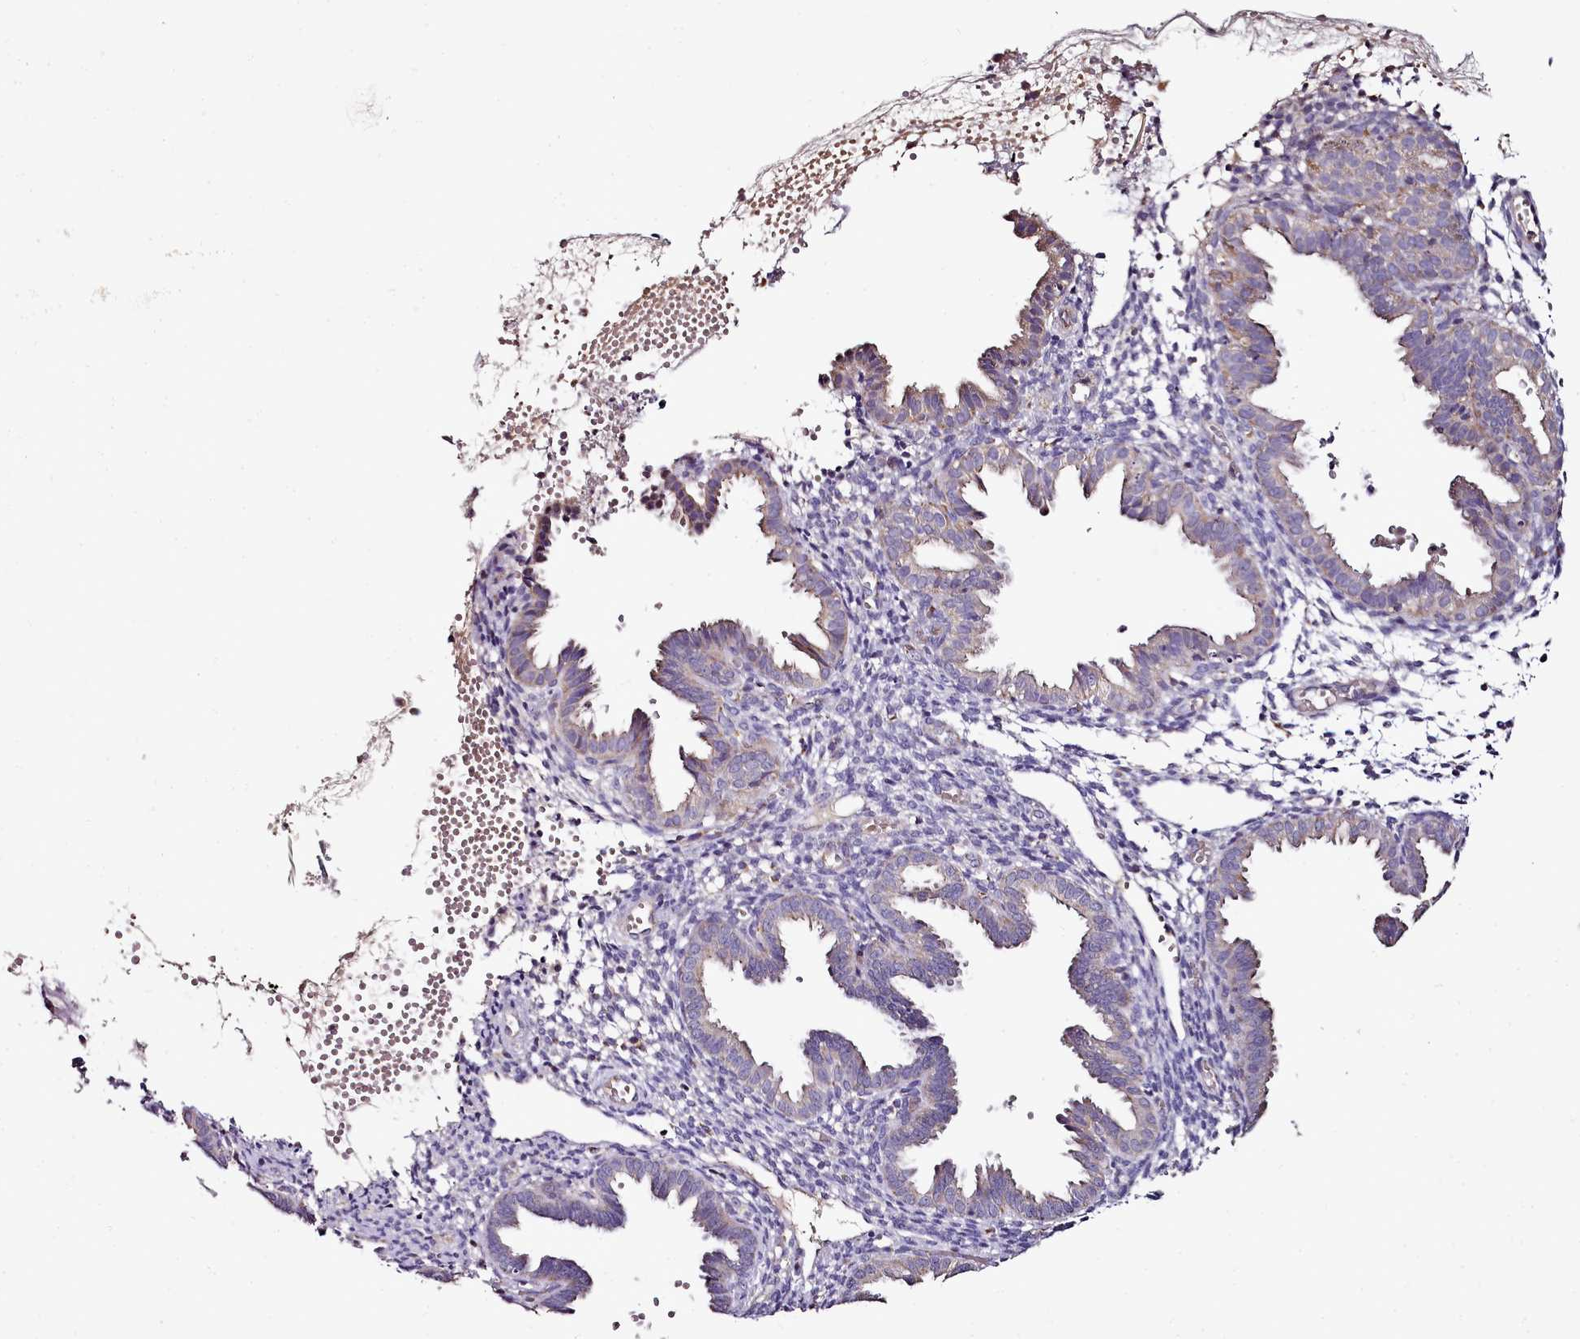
{"staining": {"intensity": "negative", "quantity": "none", "location": "none"}, "tissue": "endometrium", "cell_type": "Cells in endometrial stroma", "image_type": "normal", "snomed": [{"axis": "morphology", "description": "Normal tissue, NOS"}, {"axis": "topography", "description": "Endometrium"}], "caption": "The photomicrograph reveals no significant staining in cells in endometrial stroma of endometrium.", "gene": "ACSS1", "patient": {"sex": "female", "age": 33}}